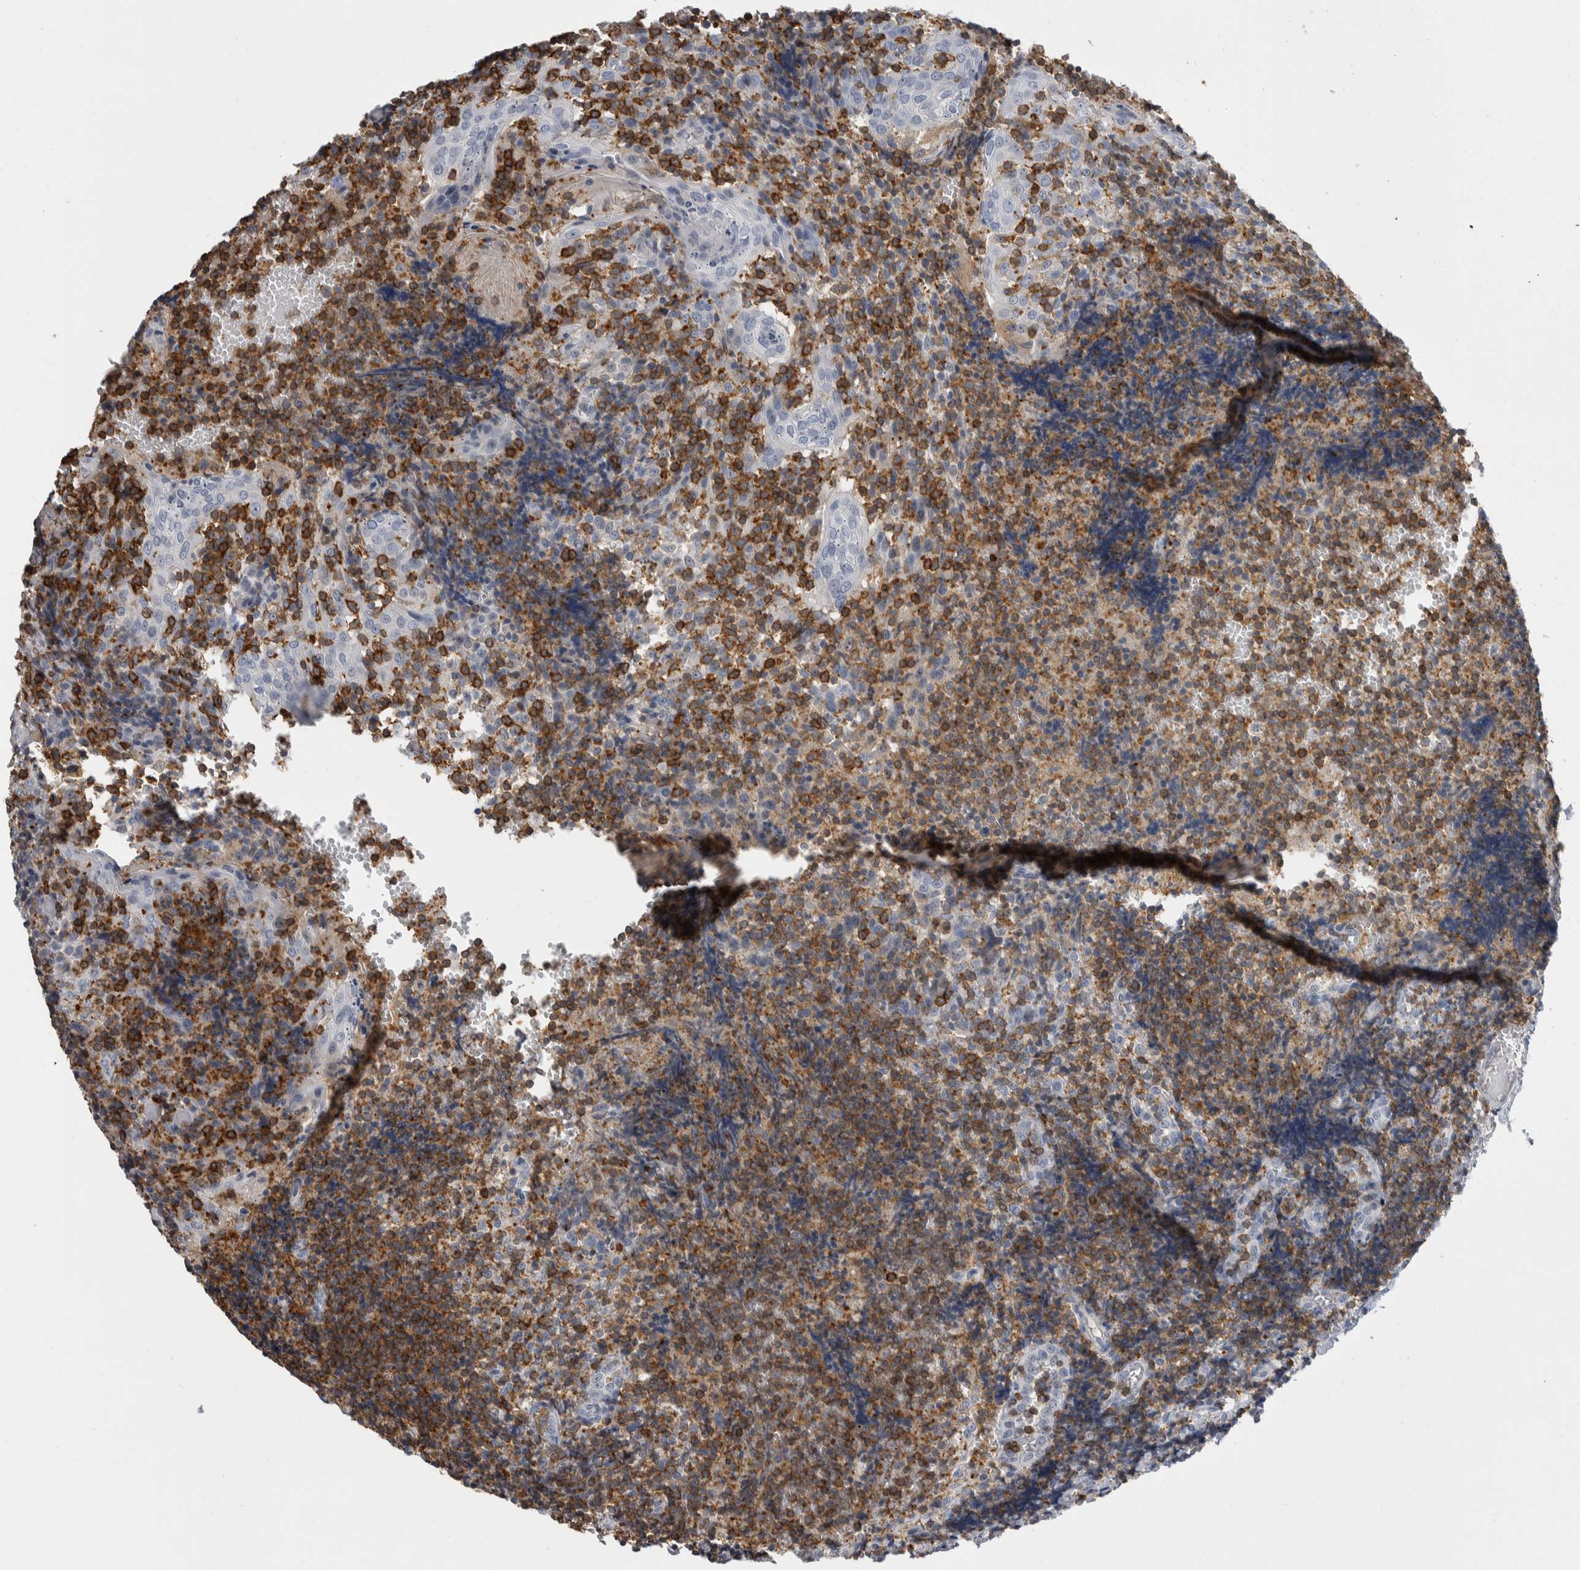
{"staining": {"intensity": "moderate", "quantity": ">75%", "location": "cytoplasmic/membranous"}, "tissue": "tonsil", "cell_type": "Germinal center cells", "image_type": "normal", "snomed": [{"axis": "morphology", "description": "Normal tissue, NOS"}, {"axis": "topography", "description": "Tonsil"}], "caption": "A micrograph of tonsil stained for a protein displays moderate cytoplasmic/membranous brown staining in germinal center cells. (Brightfield microscopy of DAB IHC at high magnification).", "gene": "CEP295NL", "patient": {"sex": "female", "age": 19}}